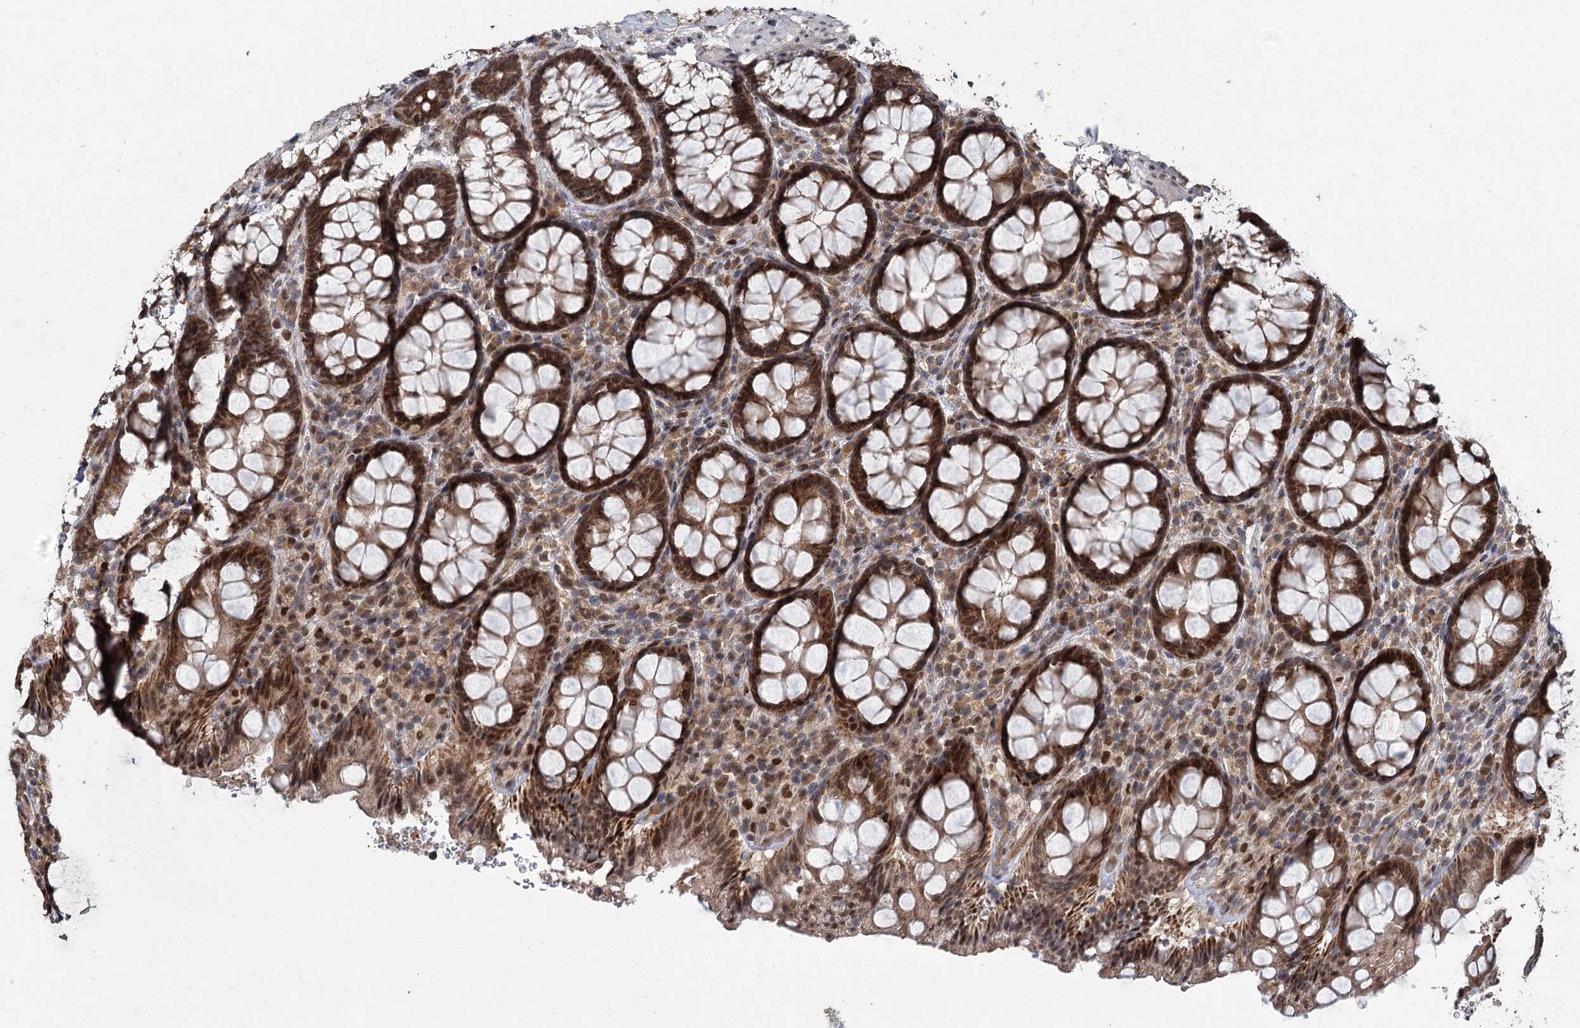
{"staining": {"intensity": "strong", "quantity": ">75%", "location": "cytoplasmic/membranous,nuclear"}, "tissue": "rectum", "cell_type": "Glandular cells", "image_type": "normal", "snomed": [{"axis": "morphology", "description": "Normal tissue, NOS"}, {"axis": "topography", "description": "Rectum"}], "caption": "Protein expression analysis of normal rectum reveals strong cytoplasmic/membranous,nuclear expression in approximately >75% of glandular cells.", "gene": "MYG1", "patient": {"sex": "male", "age": 83}}